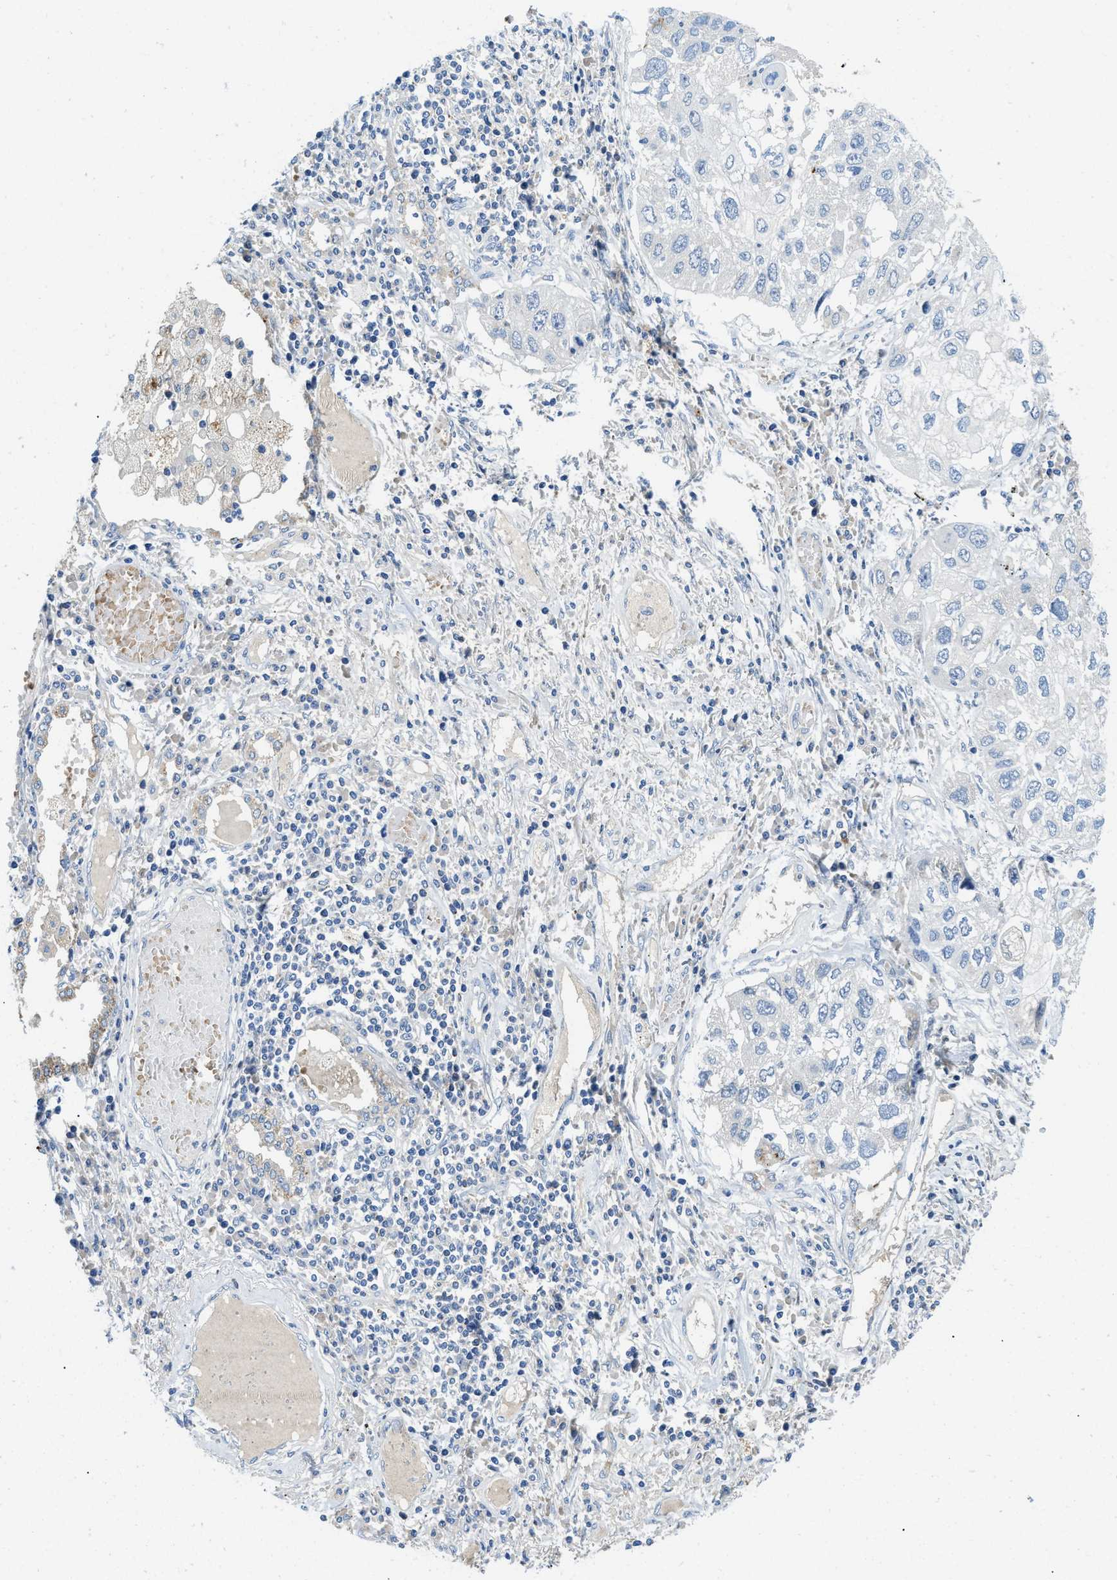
{"staining": {"intensity": "negative", "quantity": "none", "location": "none"}, "tissue": "lung cancer", "cell_type": "Tumor cells", "image_type": "cancer", "snomed": [{"axis": "morphology", "description": "Squamous cell carcinoma, NOS"}, {"axis": "topography", "description": "Lung"}], "caption": "Micrograph shows no protein staining in tumor cells of squamous cell carcinoma (lung) tissue.", "gene": "TSPAN3", "patient": {"sex": "male", "age": 71}}